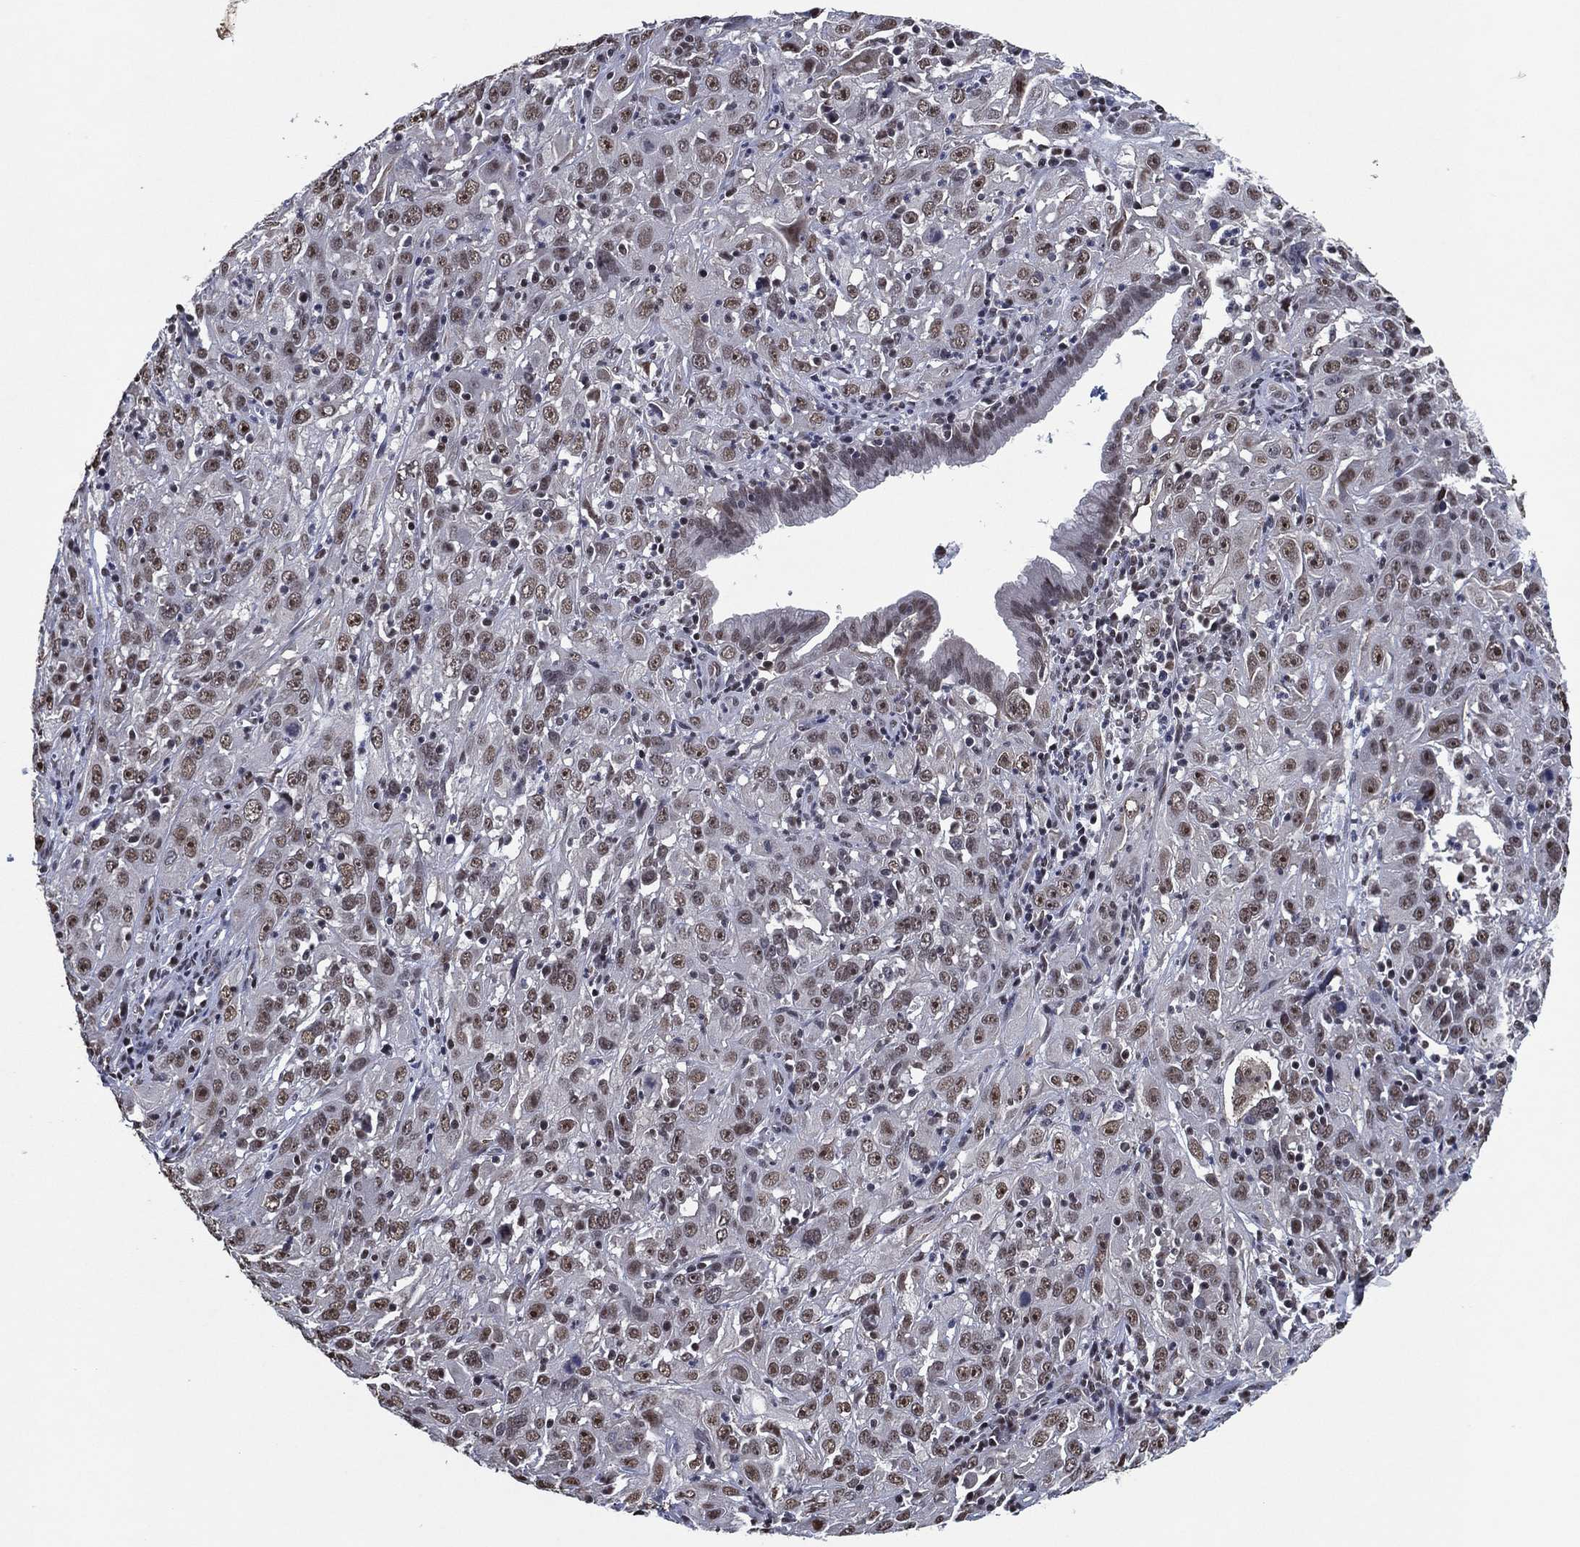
{"staining": {"intensity": "moderate", "quantity": "25%-75%", "location": "nuclear"}, "tissue": "cervical cancer", "cell_type": "Tumor cells", "image_type": "cancer", "snomed": [{"axis": "morphology", "description": "Squamous cell carcinoma, NOS"}, {"axis": "topography", "description": "Cervix"}], "caption": "High-magnification brightfield microscopy of cervical cancer stained with DAB (brown) and counterstained with hematoxylin (blue). tumor cells exhibit moderate nuclear expression is seen in approximately25%-75% of cells.", "gene": "ZBTB42", "patient": {"sex": "female", "age": 32}}